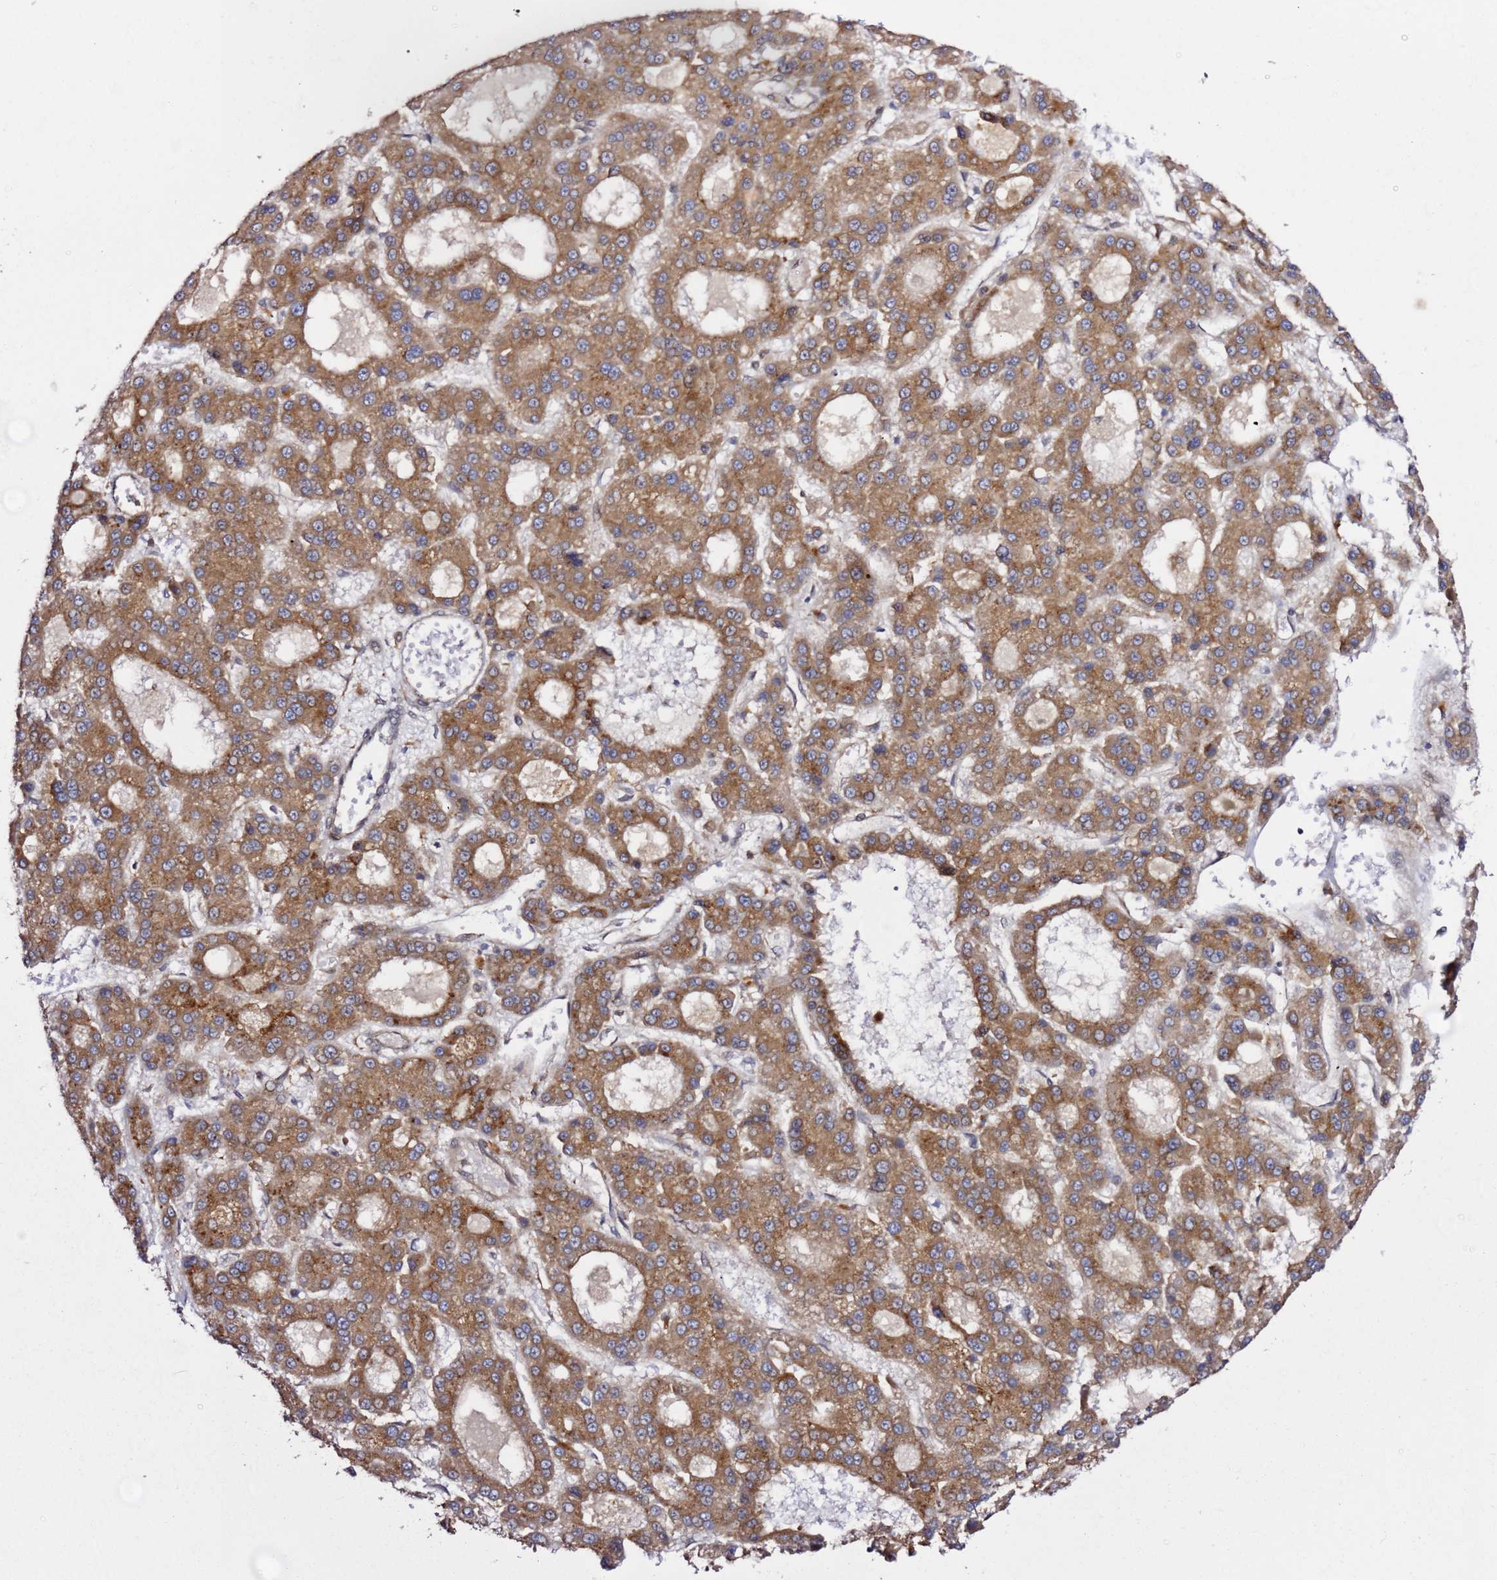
{"staining": {"intensity": "moderate", "quantity": ">75%", "location": "cytoplasmic/membranous"}, "tissue": "liver cancer", "cell_type": "Tumor cells", "image_type": "cancer", "snomed": [{"axis": "morphology", "description": "Carcinoma, Hepatocellular, NOS"}, {"axis": "topography", "description": "Liver"}], "caption": "Hepatocellular carcinoma (liver) was stained to show a protein in brown. There is medium levels of moderate cytoplasmic/membranous staining in approximately >75% of tumor cells.", "gene": "PRKAB2", "patient": {"sex": "male", "age": 70}}